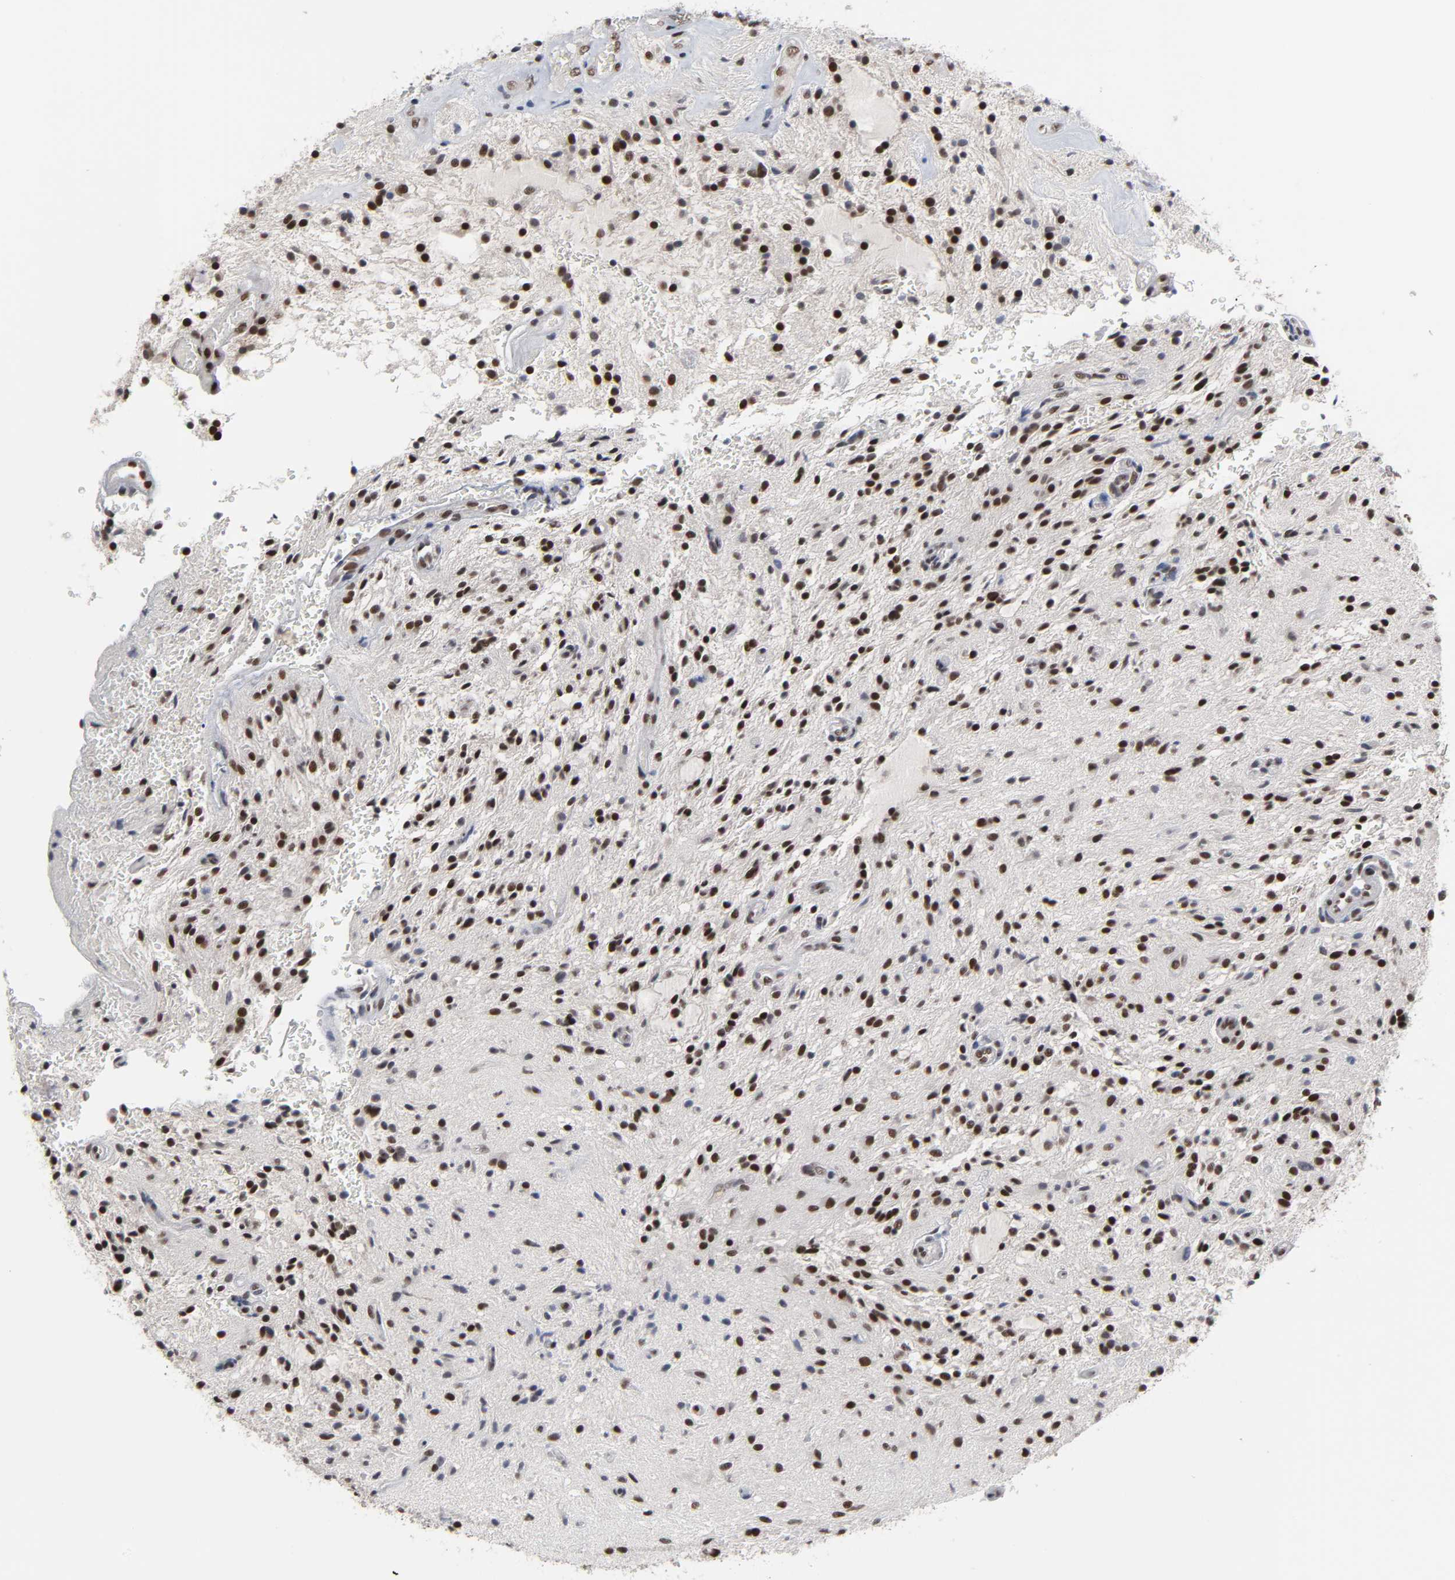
{"staining": {"intensity": "strong", "quantity": ">75%", "location": "nuclear"}, "tissue": "glioma", "cell_type": "Tumor cells", "image_type": "cancer", "snomed": [{"axis": "morphology", "description": "Glioma, malignant, NOS"}, {"axis": "topography", "description": "Cerebellum"}], "caption": "Immunohistochemical staining of human glioma (malignant) demonstrates high levels of strong nuclear positivity in about >75% of tumor cells. The staining was performed using DAB (3,3'-diaminobenzidine), with brown indicating positive protein expression. Nuclei are stained blue with hematoxylin.", "gene": "TRIM33", "patient": {"sex": "female", "age": 10}}